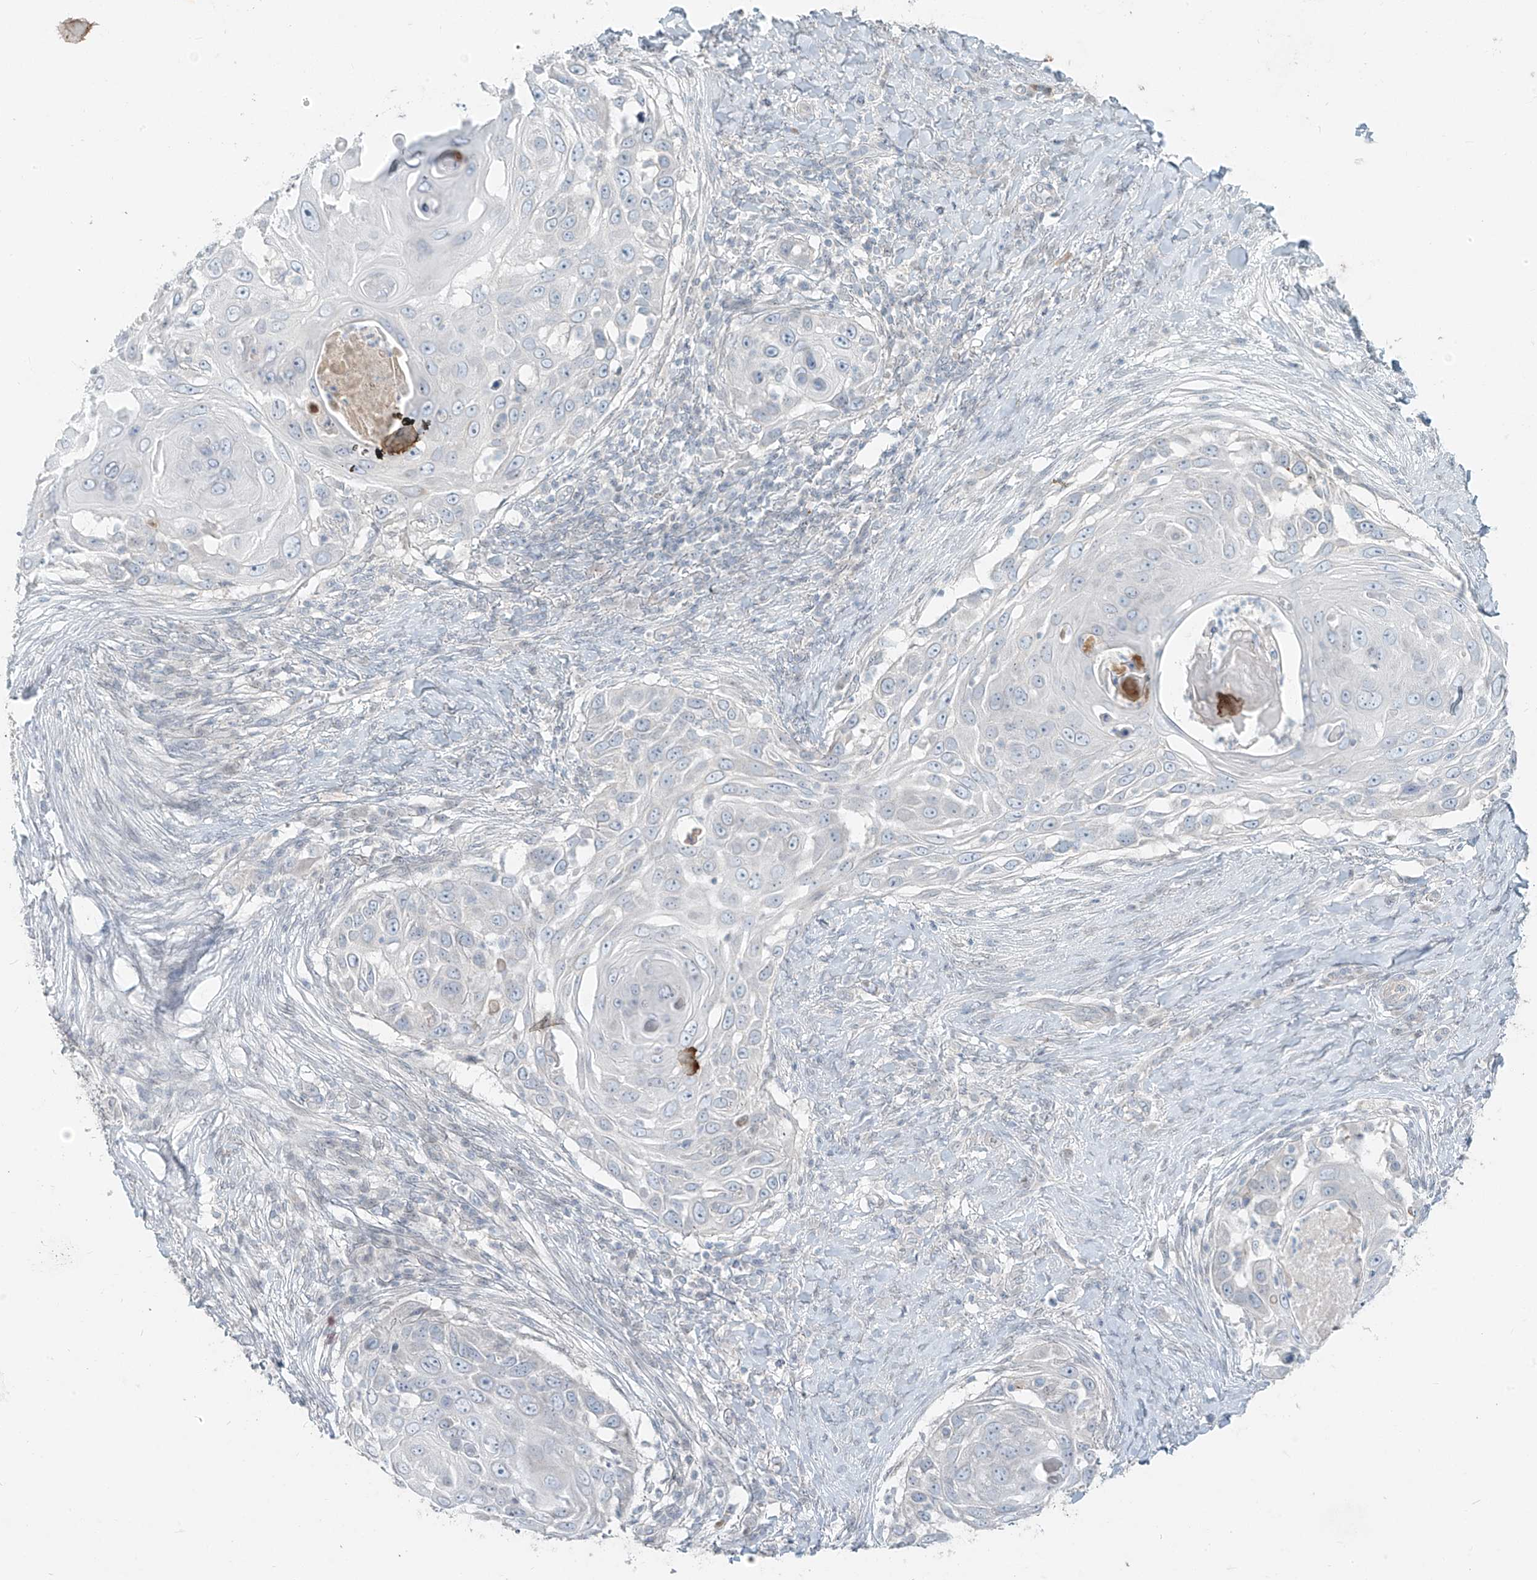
{"staining": {"intensity": "negative", "quantity": "none", "location": "none"}, "tissue": "skin cancer", "cell_type": "Tumor cells", "image_type": "cancer", "snomed": [{"axis": "morphology", "description": "Squamous cell carcinoma, NOS"}, {"axis": "topography", "description": "Skin"}], "caption": "IHC photomicrograph of human skin squamous cell carcinoma stained for a protein (brown), which displays no staining in tumor cells.", "gene": "OSBPL7", "patient": {"sex": "female", "age": 44}}